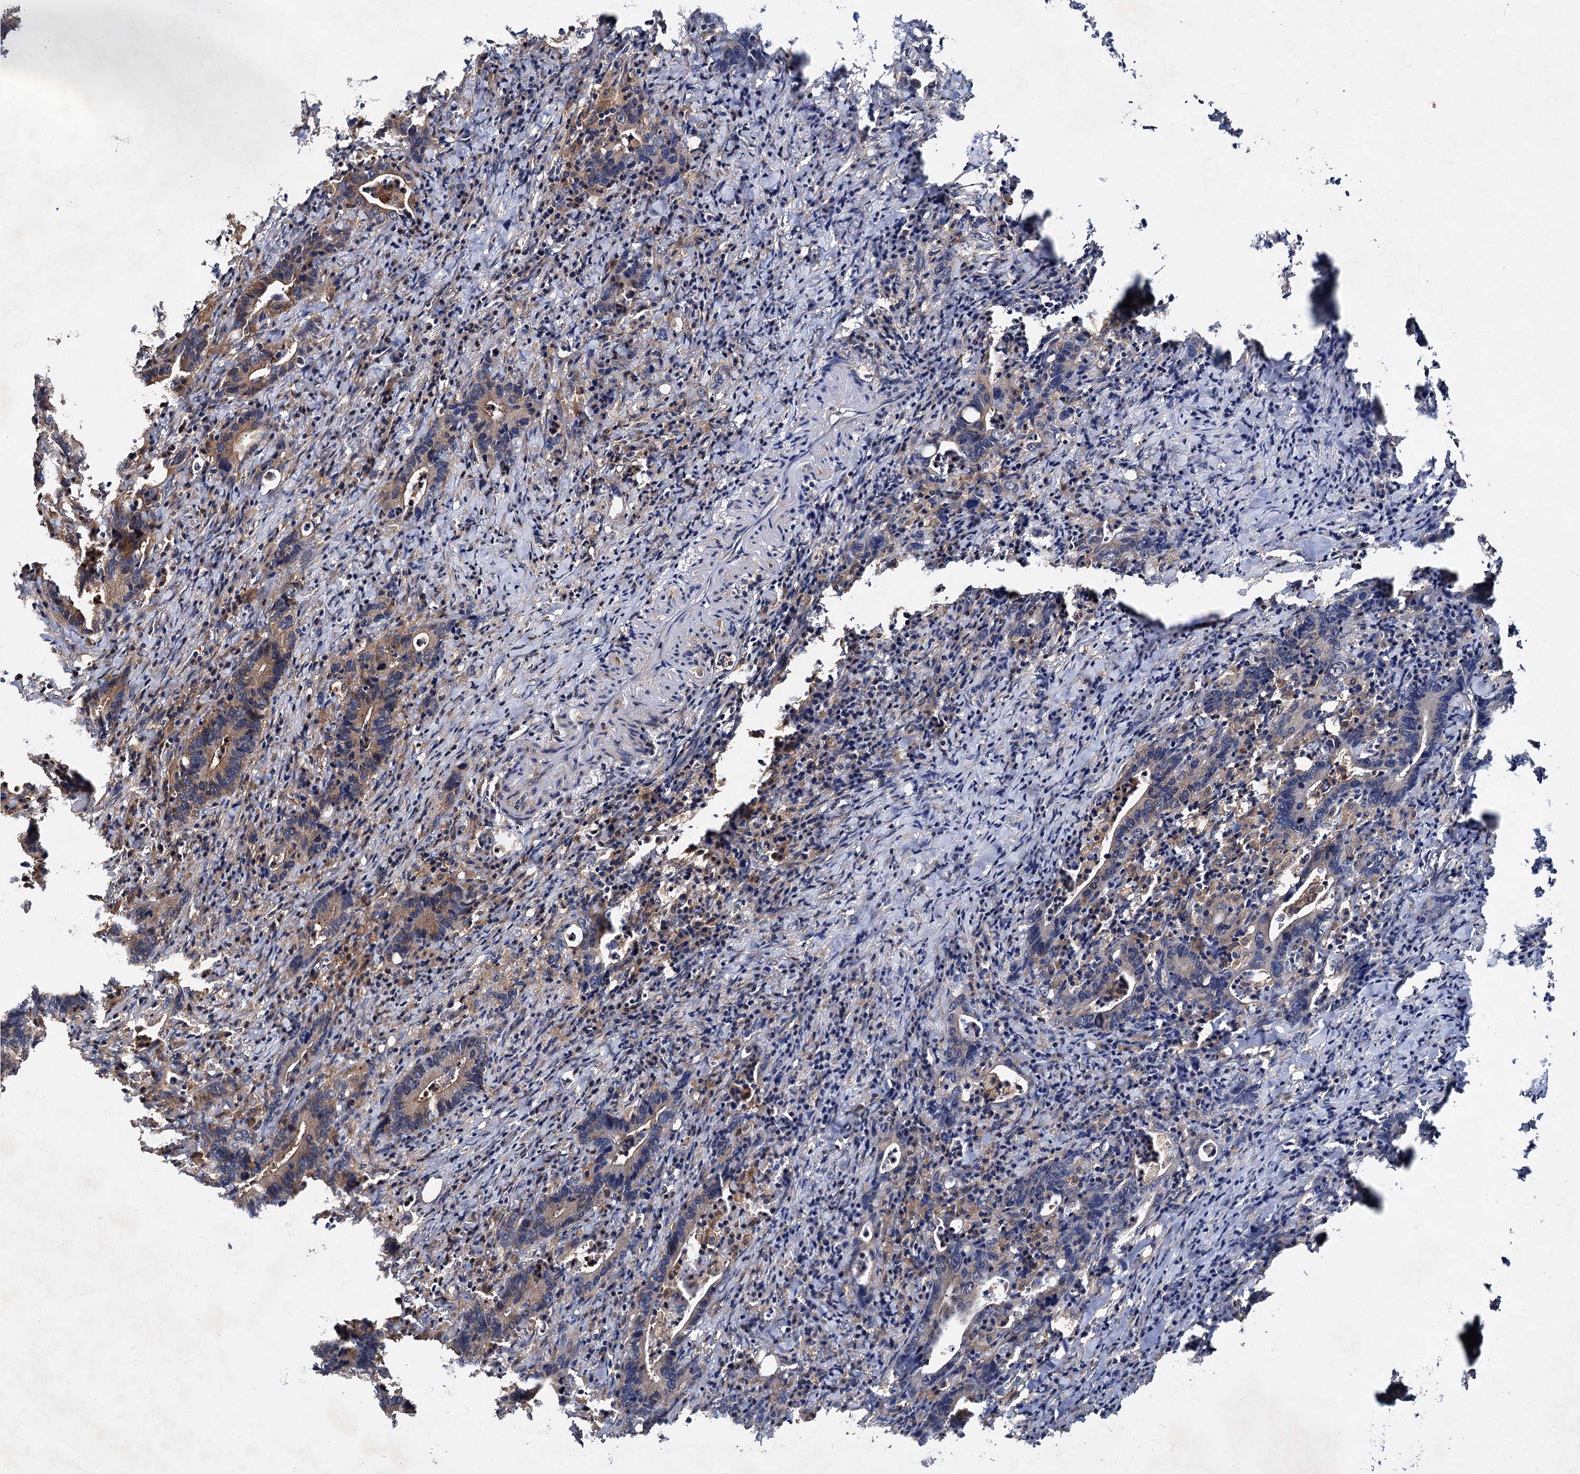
{"staining": {"intensity": "weak", "quantity": "25%-75%", "location": "cytoplasmic/membranous"}, "tissue": "colorectal cancer", "cell_type": "Tumor cells", "image_type": "cancer", "snomed": [{"axis": "morphology", "description": "Adenocarcinoma, NOS"}, {"axis": "topography", "description": "Colon"}], "caption": "This is a micrograph of IHC staining of adenocarcinoma (colorectal), which shows weak positivity in the cytoplasmic/membranous of tumor cells.", "gene": "VPS29", "patient": {"sex": "female", "age": 75}}